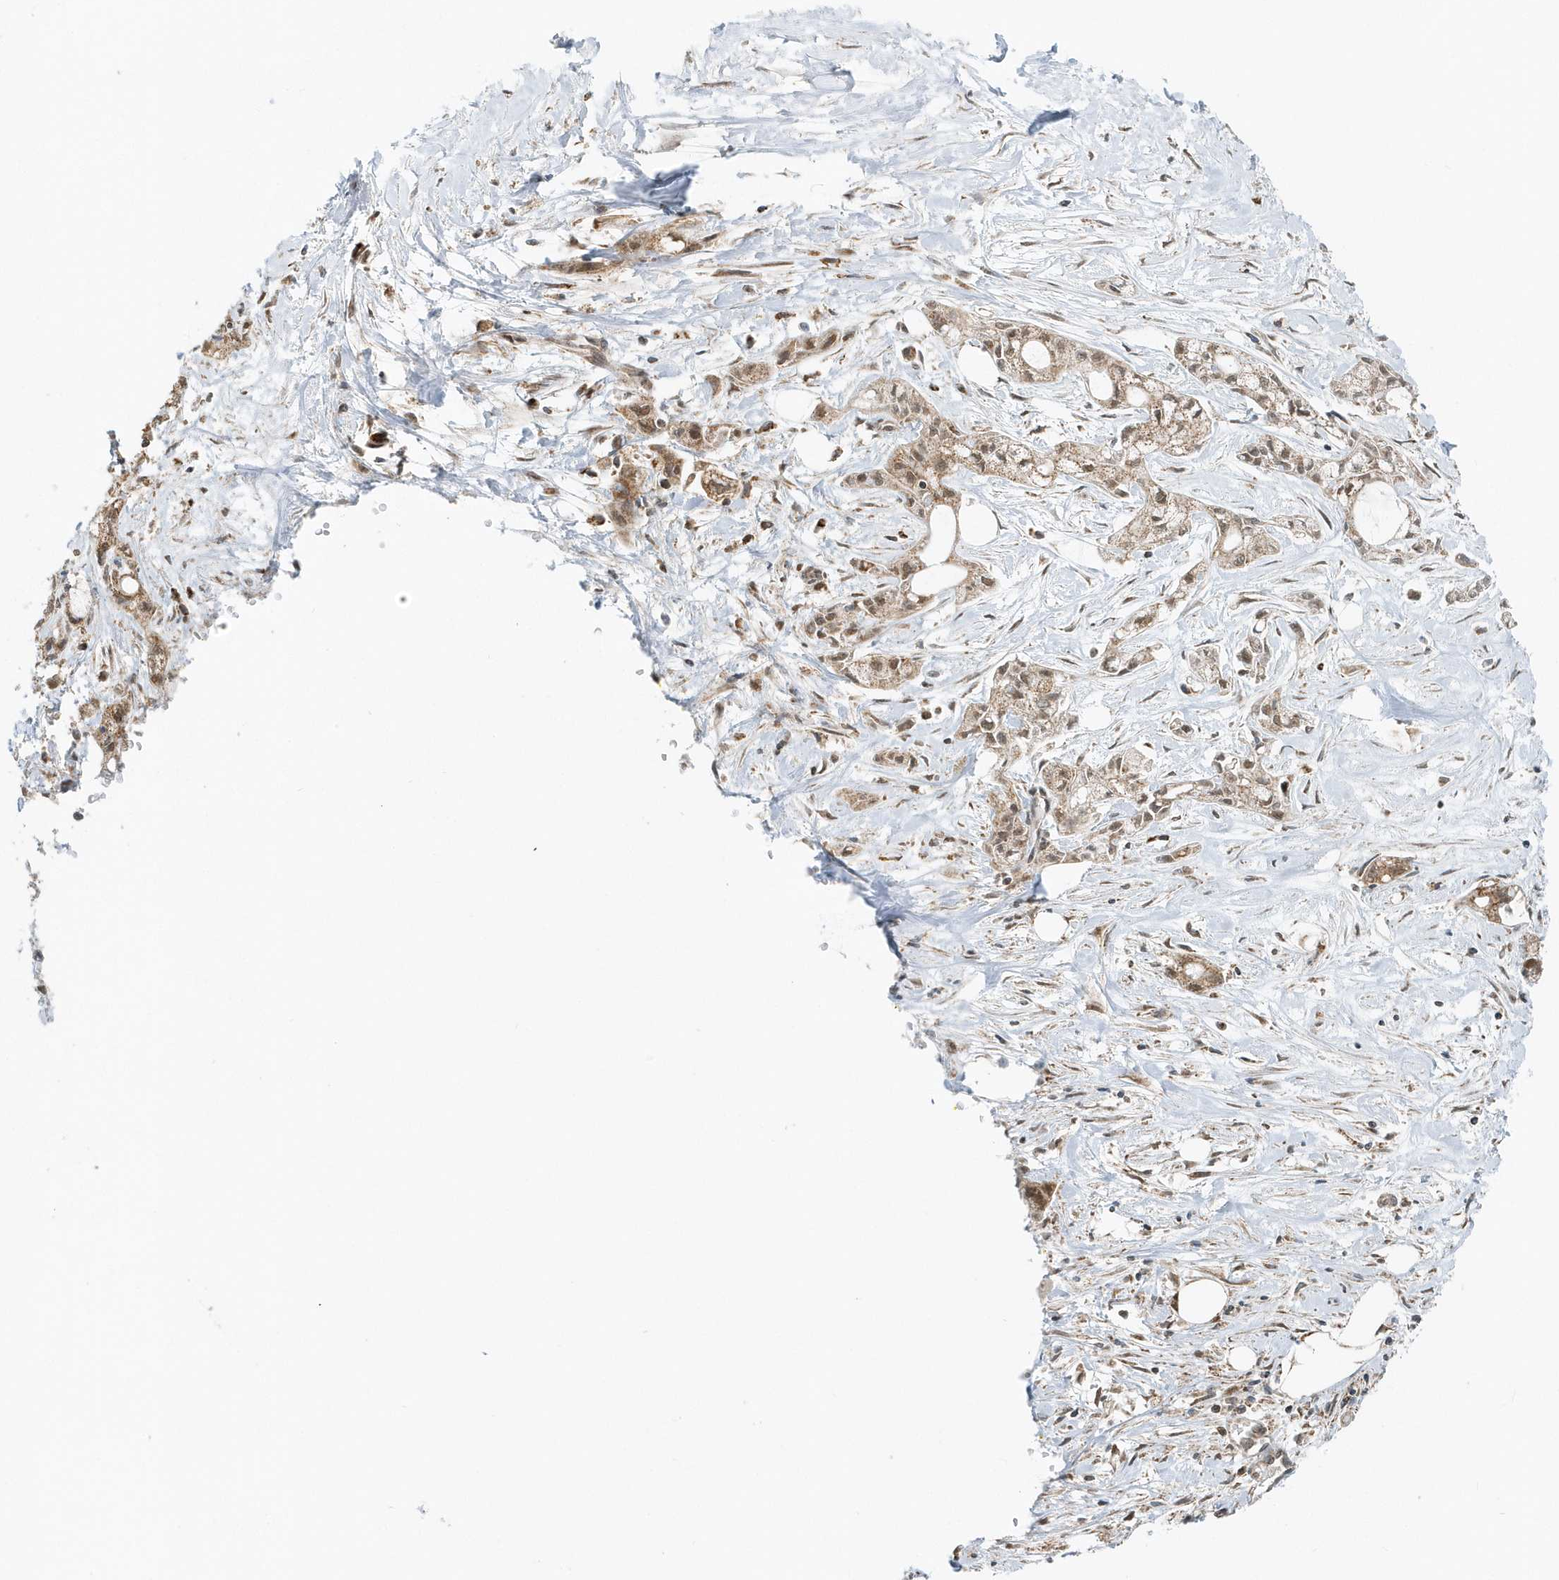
{"staining": {"intensity": "moderate", "quantity": ">75%", "location": "cytoplasmic/membranous,nuclear"}, "tissue": "pancreatic cancer", "cell_type": "Tumor cells", "image_type": "cancer", "snomed": [{"axis": "morphology", "description": "Adenocarcinoma, NOS"}, {"axis": "topography", "description": "Pancreas"}], "caption": "The micrograph demonstrates immunohistochemical staining of pancreatic cancer (adenocarcinoma). There is moderate cytoplasmic/membranous and nuclear expression is present in about >75% of tumor cells. The protein is stained brown, and the nuclei are stained in blue (DAB (3,3'-diaminobenzidine) IHC with brightfield microscopy, high magnification).", "gene": "PSMD6", "patient": {"sex": "male", "age": 70}}